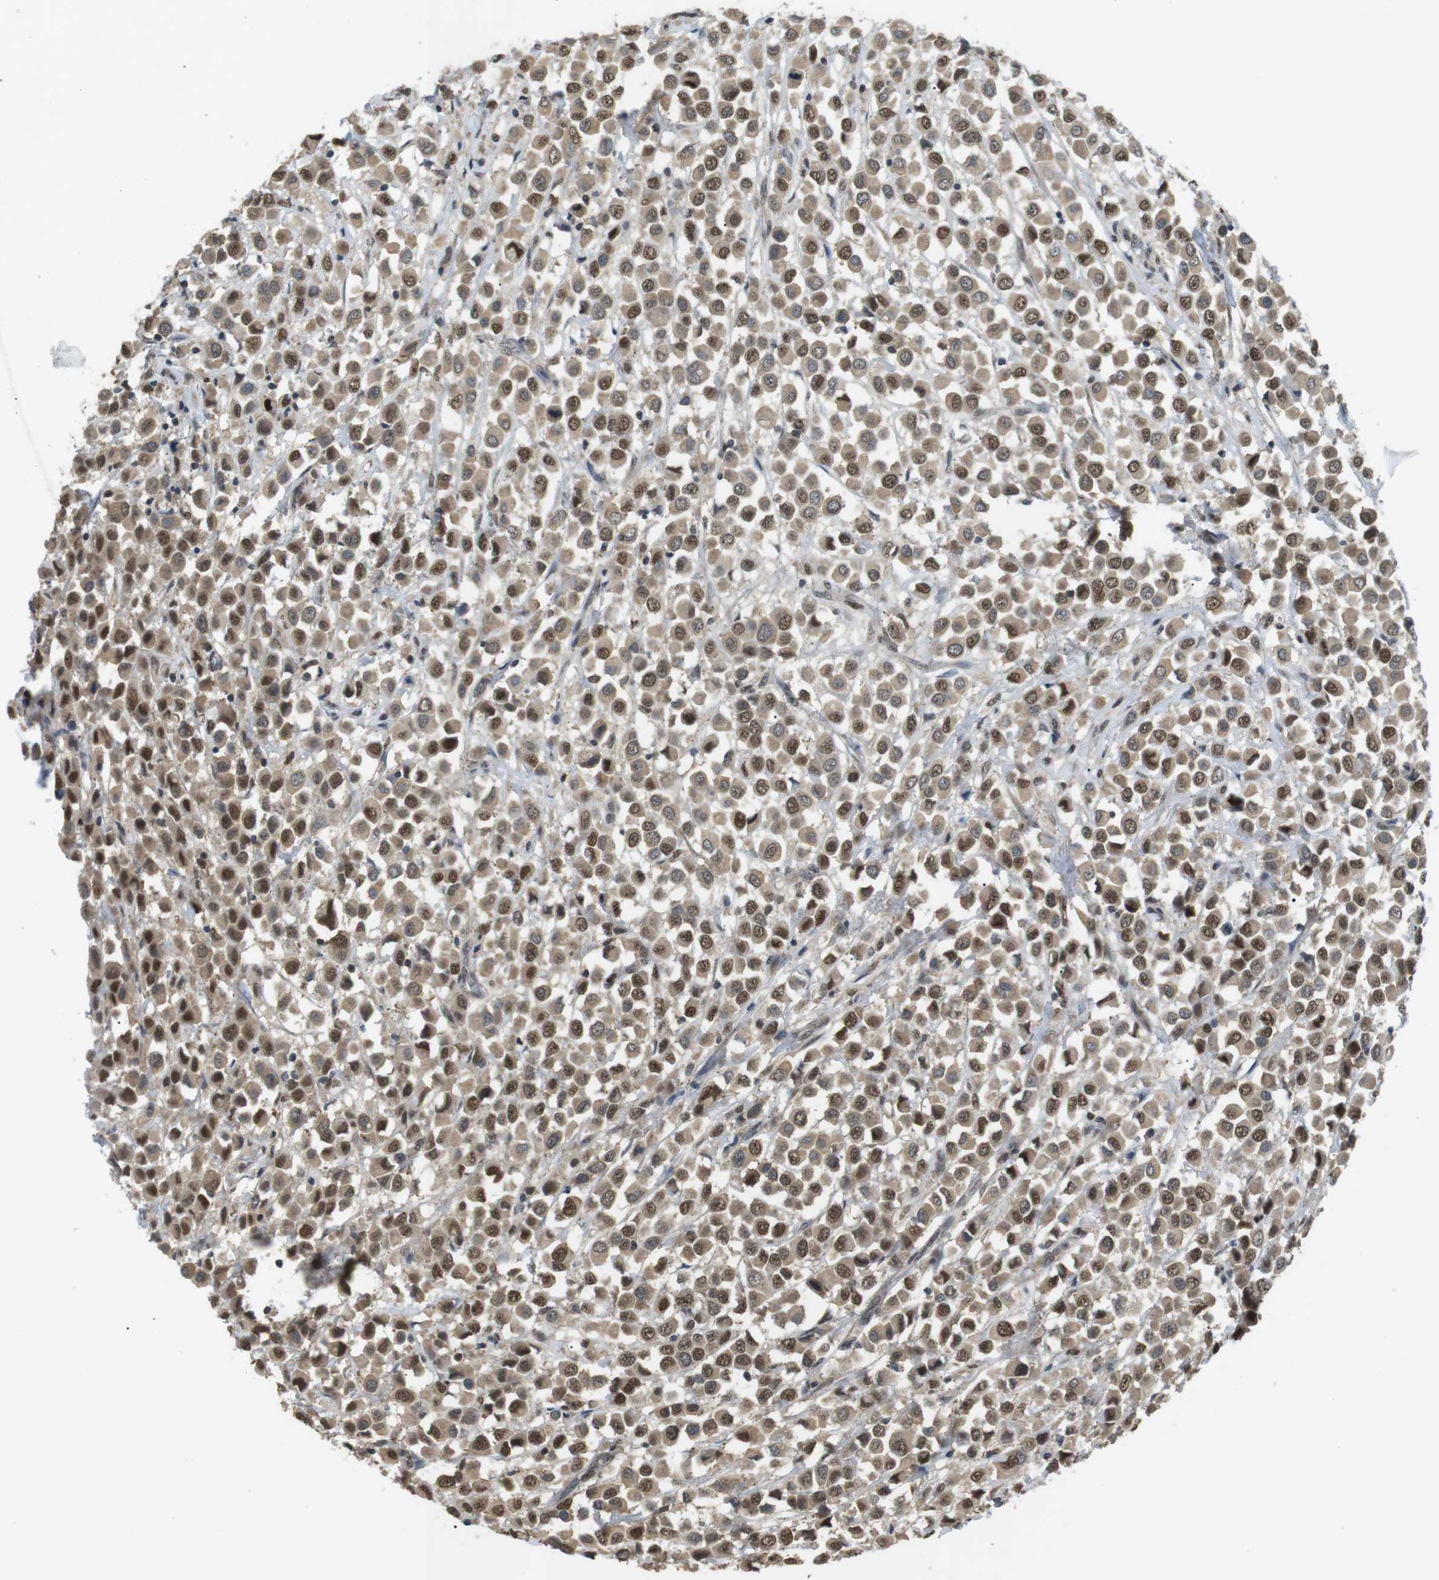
{"staining": {"intensity": "moderate", "quantity": ">75%", "location": "cytoplasmic/membranous,nuclear"}, "tissue": "breast cancer", "cell_type": "Tumor cells", "image_type": "cancer", "snomed": [{"axis": "morphology", "description": "Duct carcinoma"}, {"axis": "topography", "description": "Breast"}], "caption": "IHC histopathology image of neoplastic tissue: breast cancer (infiltrating ductal carcinoma) stained using immunohistochemistry shows medium levels of moderate protein expression localized specifically in the cytoplasmic/membranous and nuclear of tumor cells, appearing as a cytoplasmic/membranous and nuclear brown color.", "gene": "ORAI3", "patient": {"sex": "female", "age": 61}}